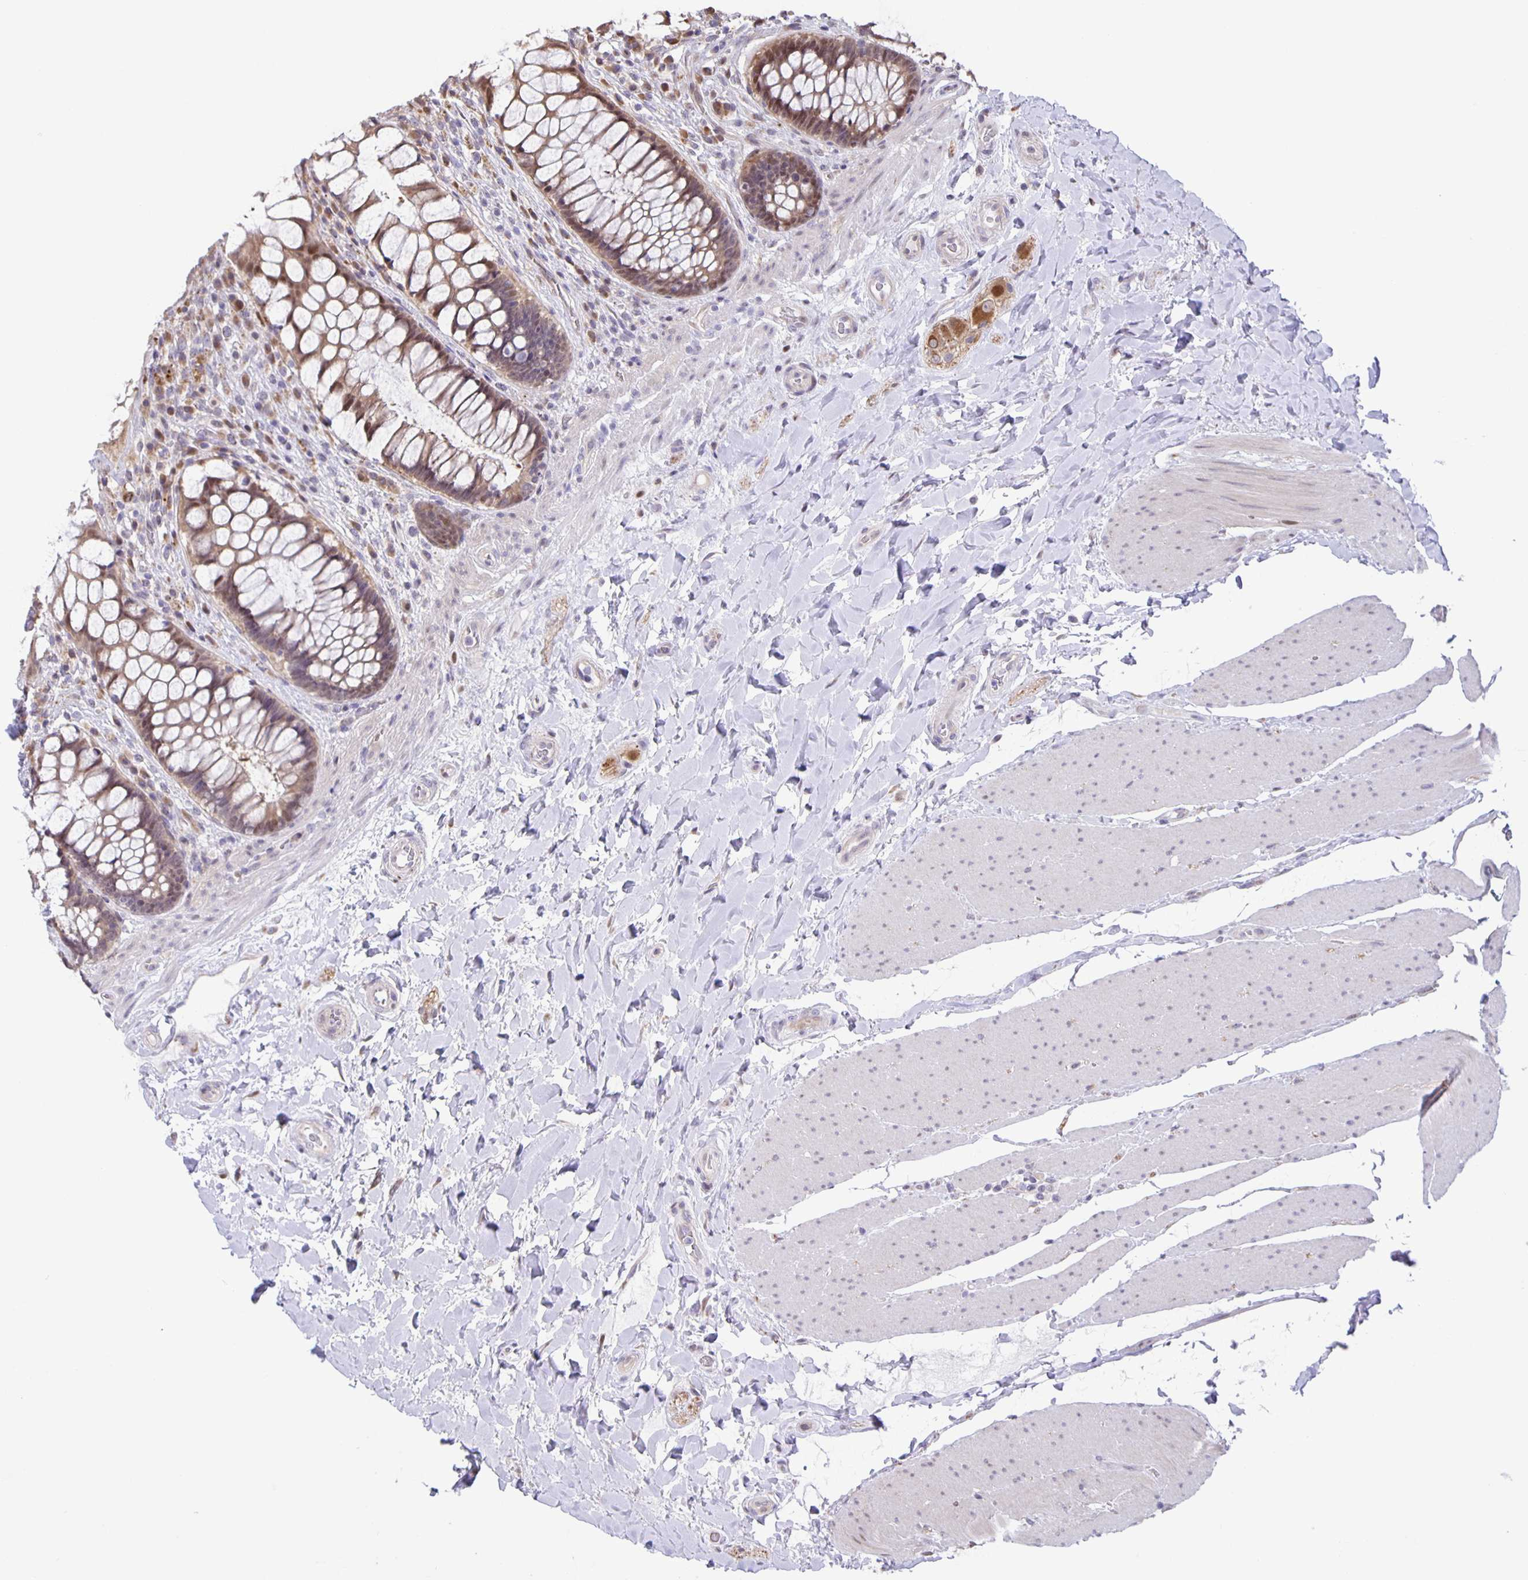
{"staining": {"intensity": "moderate", "quantity": ">75%", "location": "cytoplasmic/membranous,nuclear"}, "tissue": "rectum", "cell_type": "Glandular cells", "image_type": "normal", "snomed": [{"axis": "morphology", "description": "Normal tissue, NOS"}, {"axis": "topography", "description": "Rectum"}], "caption": "A brown stain highlights moderate cytoplasmic/membranous,nuclear positivity of a protein in glandular cells of normal human rectum.", "gene": "MAPK12", "patient": {"sex": "female", "age": 58}}